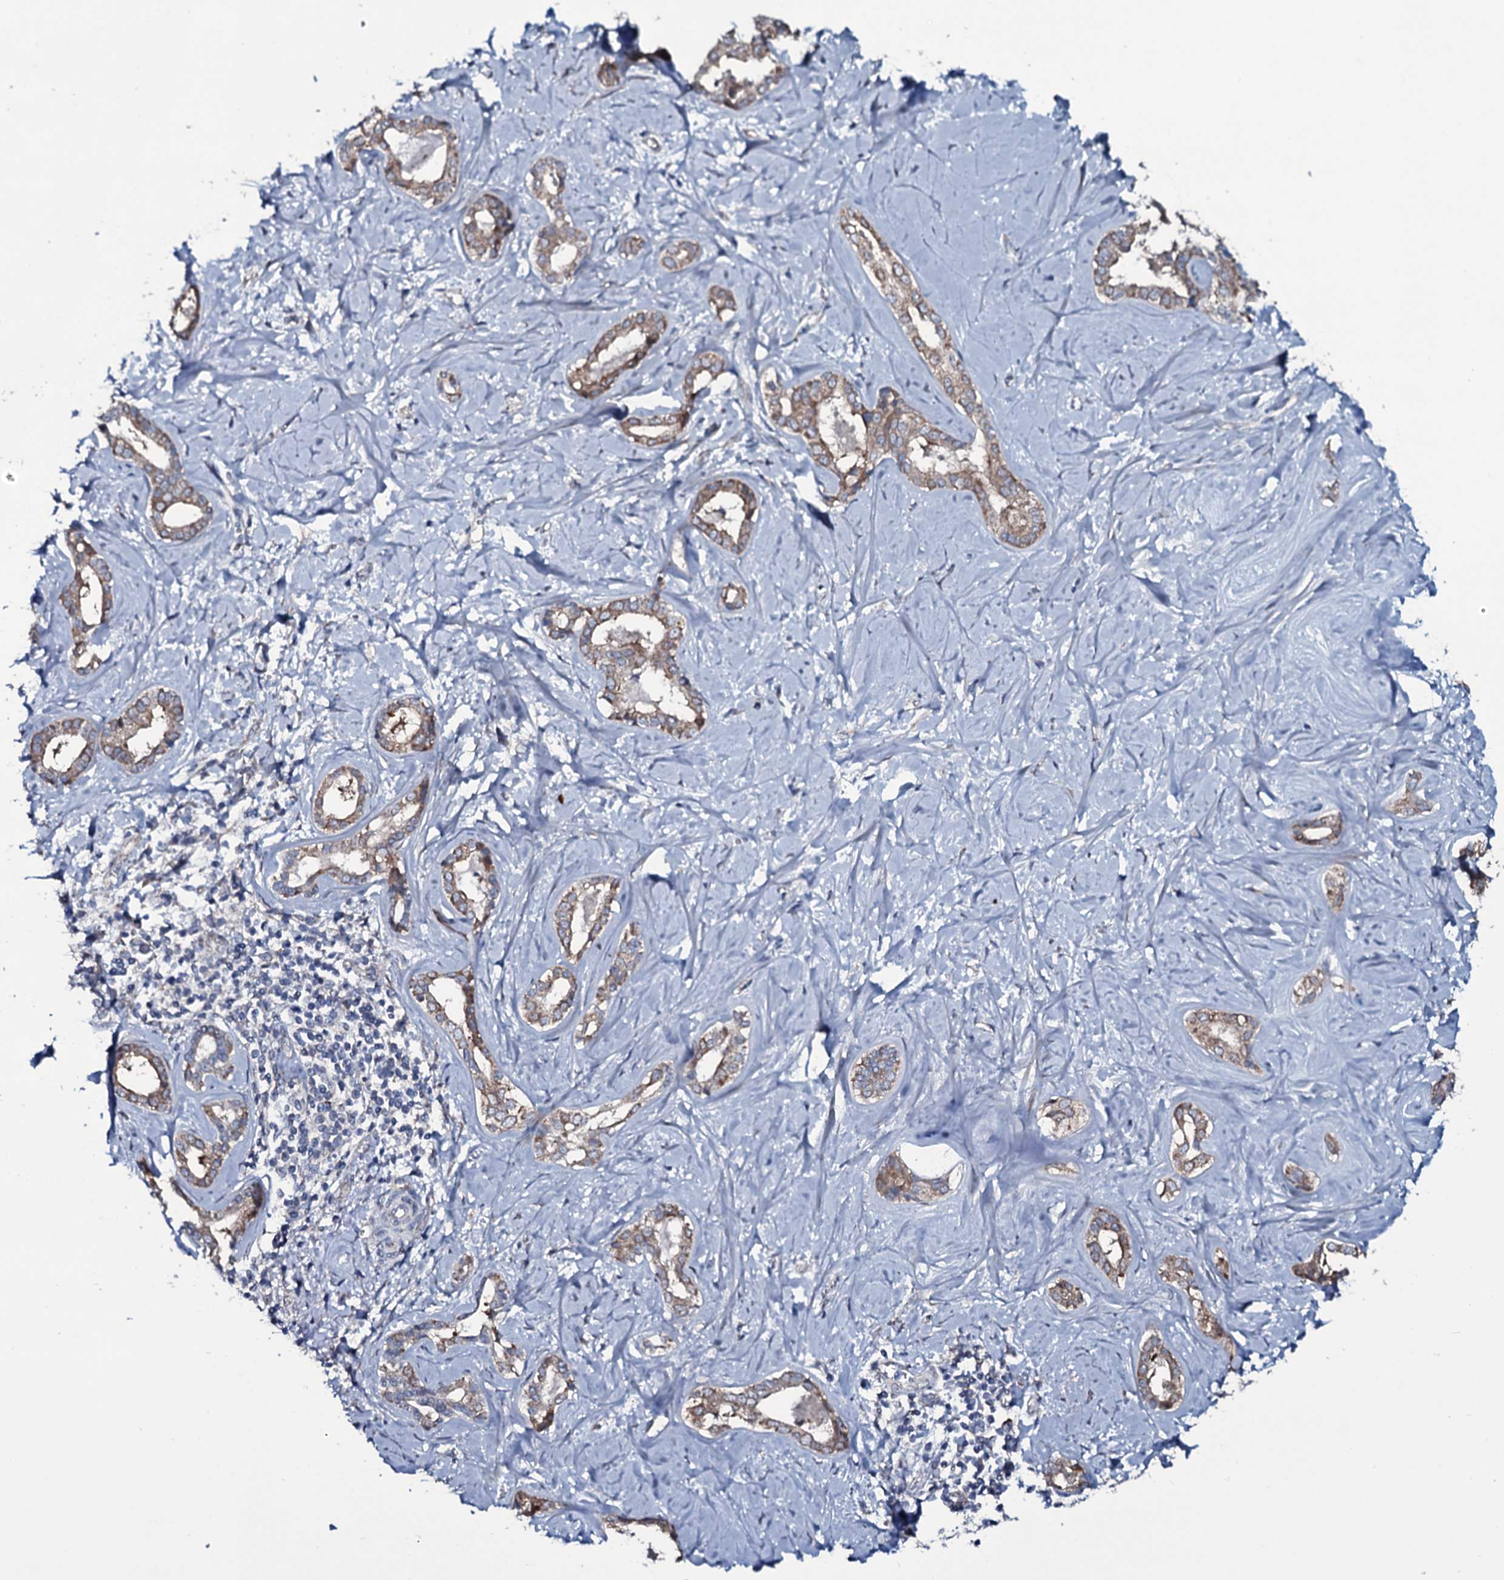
{"staining": {"intensity": "moderate", "quantity": ">75%", "location": "cytoplasmic/membranous"}, "tissue": "liver cancer", "cell_type": "Tumor cells", "image_type": "cancer", "snomed": [{"axis": "morphology", "description": "Cholangiocarcinoma"}, {"axis": "topography", "description": "Liver"}], "caption": "Cholangiocarcinoma (liver) stained with DAB (3,3'-diaminobenzidine) immunohistochemistry demonstrates medium levels of moderate cytoplasmic/membranous expression in approximately >75% of tumor cells.", "gene": "WIPF3", "patient": {"sex": "female", "age": 77}}